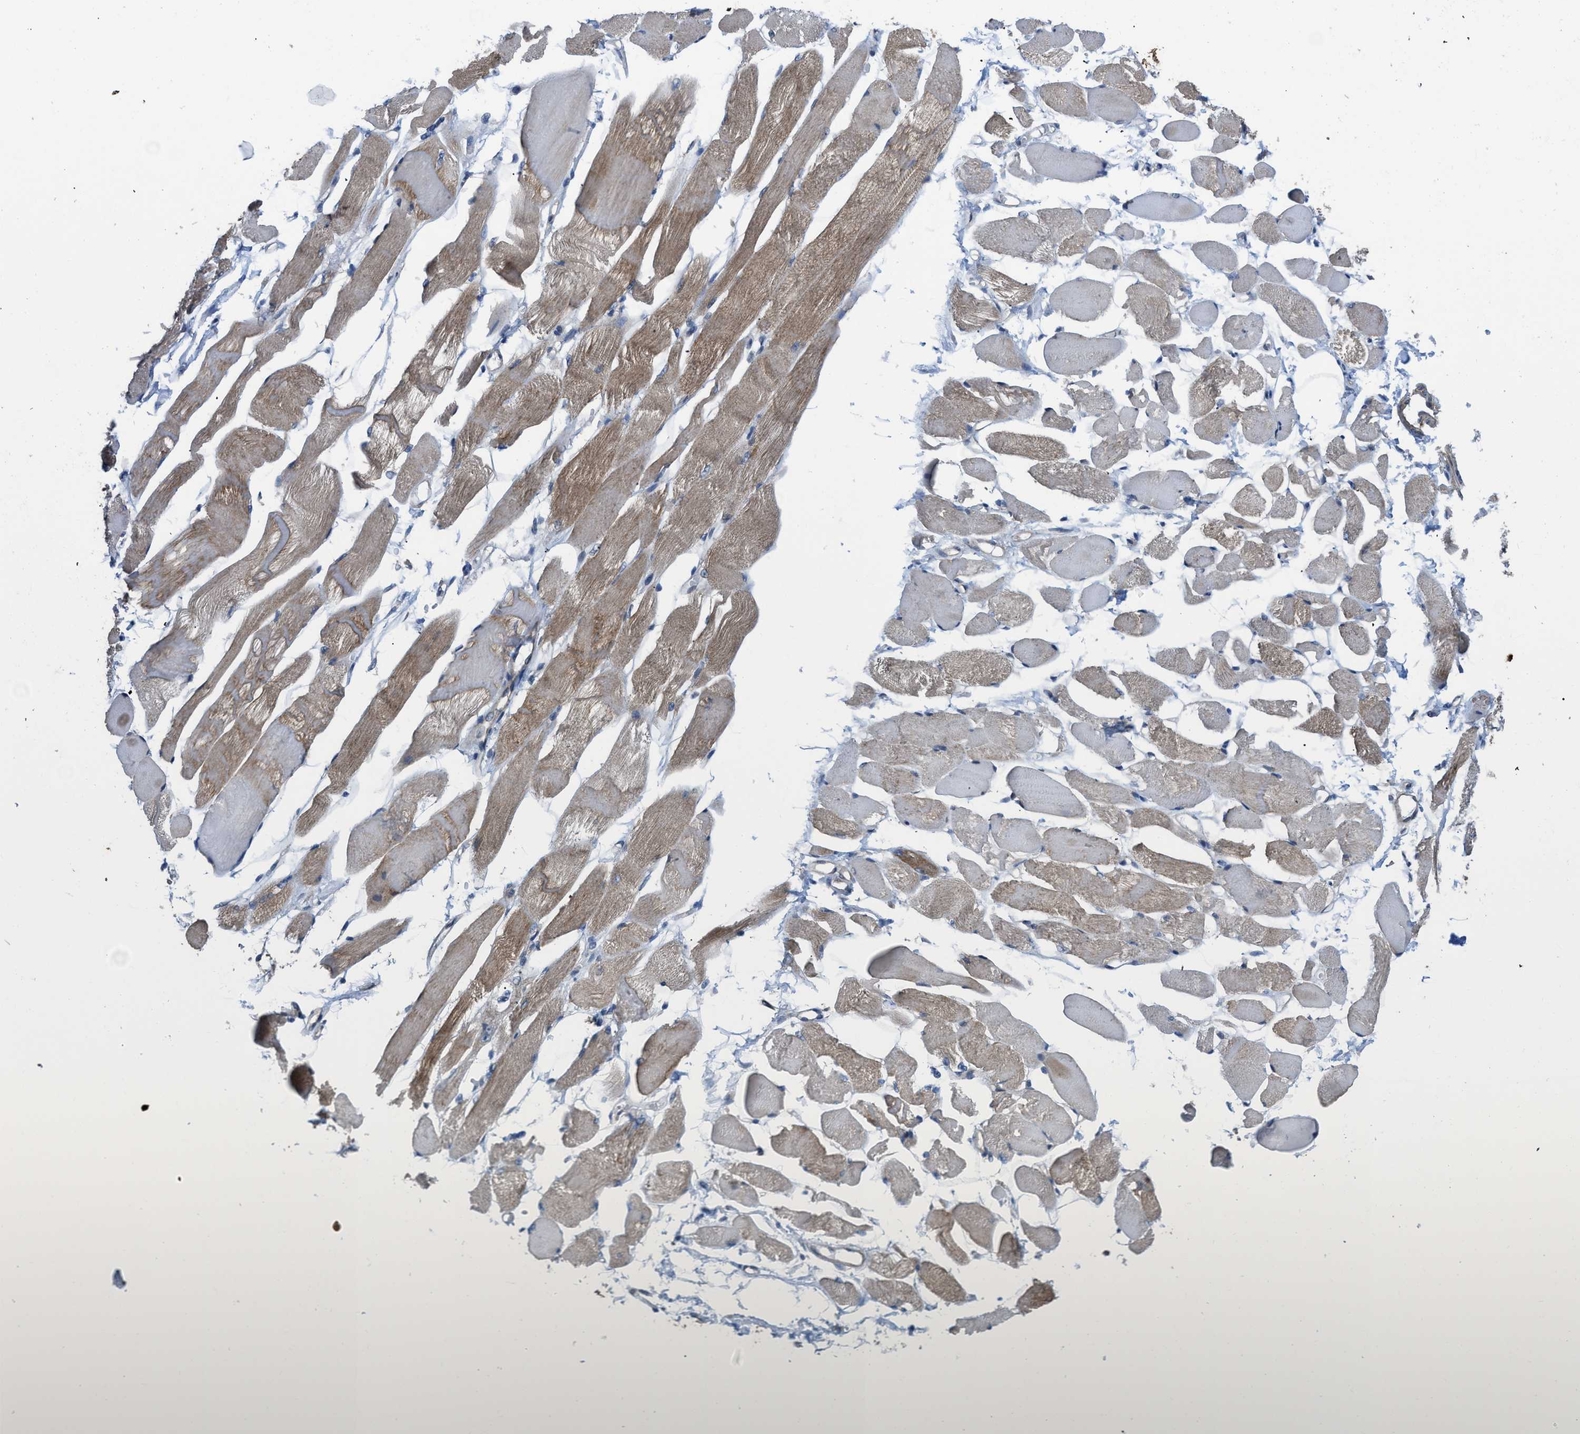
{"staining": {"intensity": "moderate", "quantity": ">75%", "location": "cytoplasmic/membranous"}, "tissue": "skeletal muscle", "cell_type": "Myocytes", "image_type": "normal", "snomed": [{"axis": "morphology", "description": "Normal tissue, NOS"}, {"axis": "topography", "description": "Skeletal muscle"}, {"axis": "topography", "description": "Peripheral nerve tissue"}], "caption": "This is a micrograph of IHC staining of normal skeletal muscle, which shows moderate staining in the cytoplasmic/membranous of myocytes.", "gene": "MYO18A", "patient": {"sex": "female", "age": 84}}